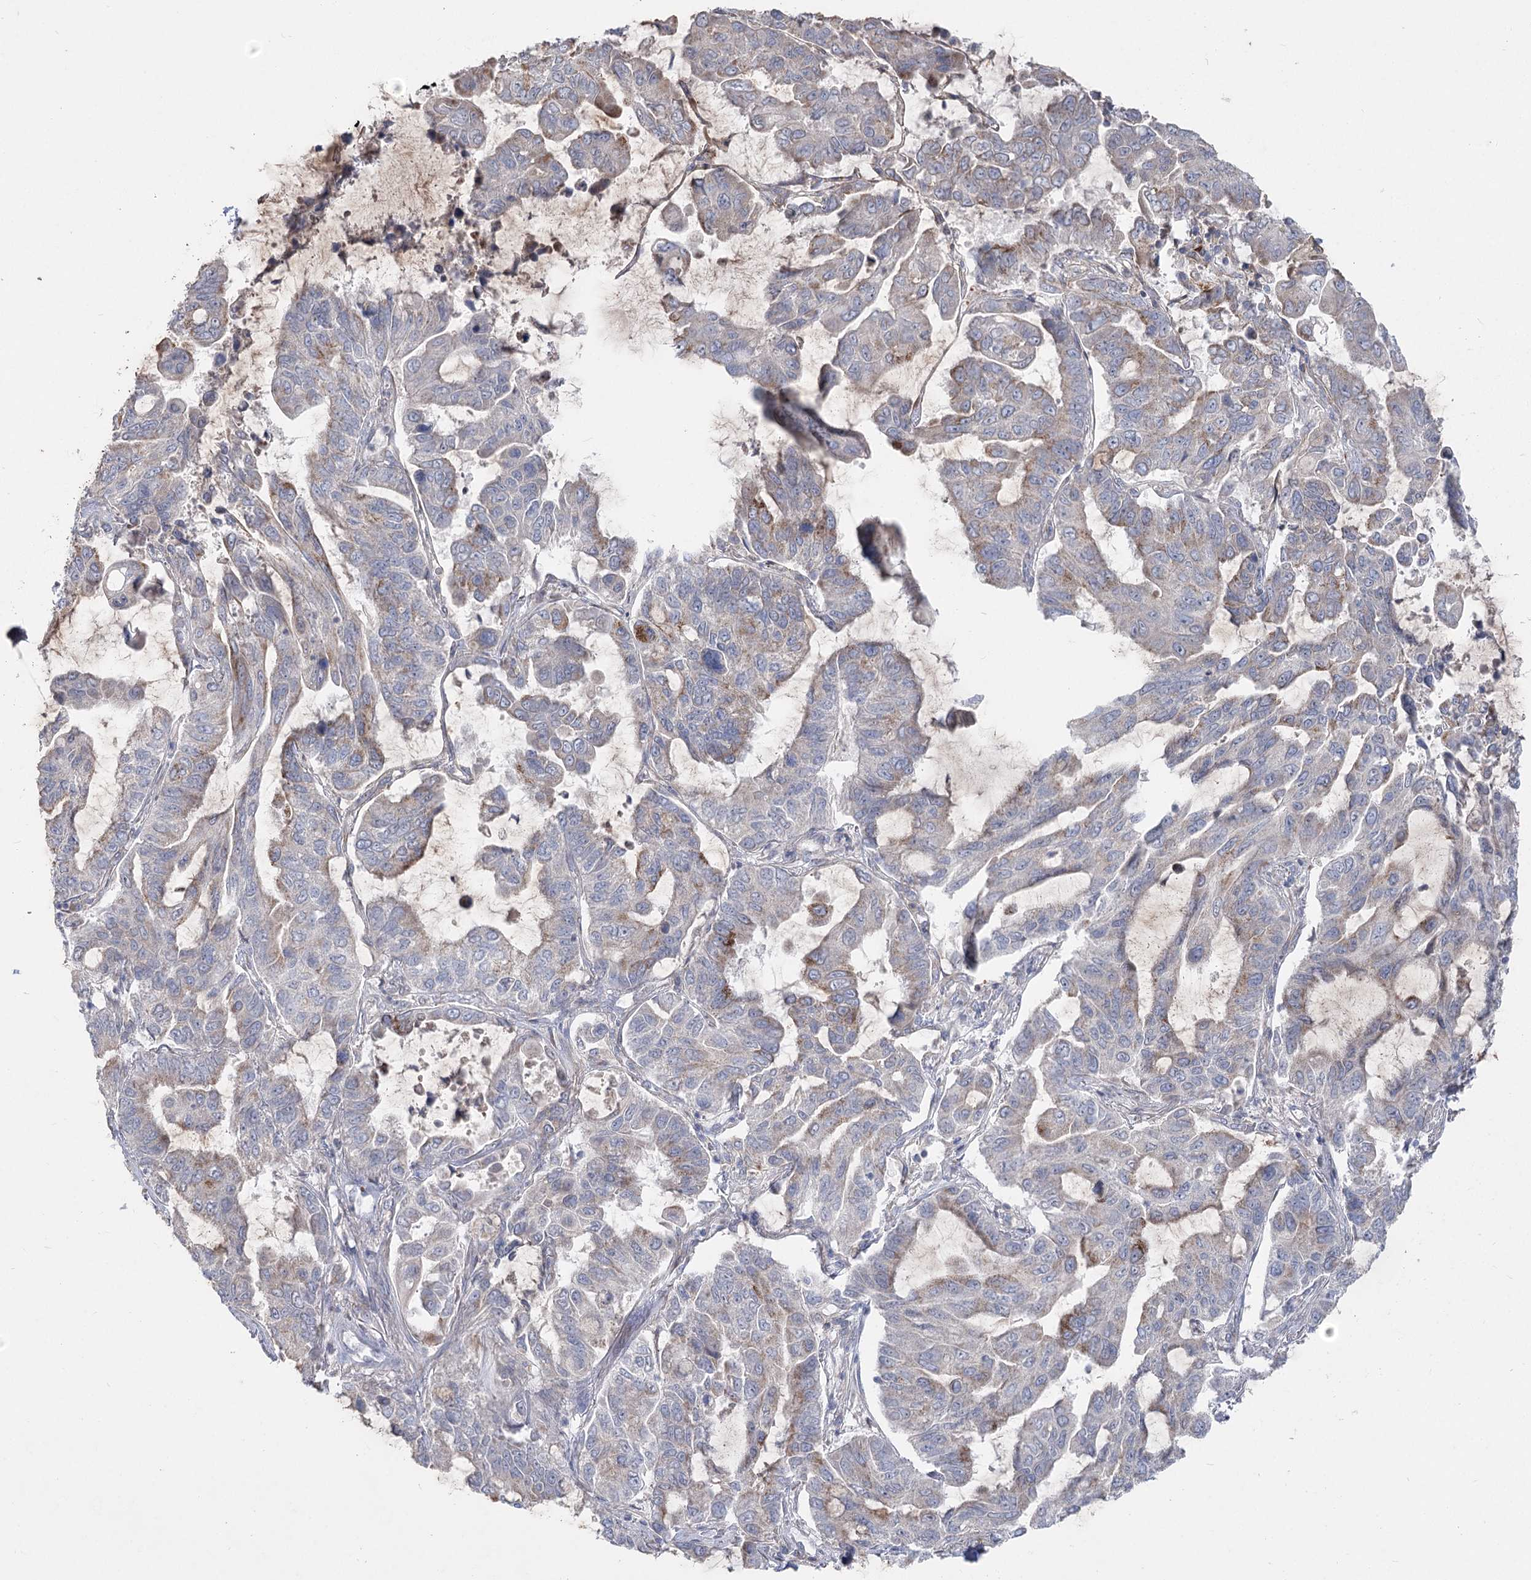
{"staining": {"intensity": "moderate", "quantity": "<25%", "location": "cytoplasmic/membranous"}, "tissue": "lung cancer", "cell_type": "Tumor cells", "image_type": "cancer", "snomed": [{"axis": "morphology", "description": "Adenocarcinoma, NOS"}, {"axis": "topography", "description": "Lung"}], "caption": "Human lung adenocarcinoma stained with a brown dye exhibits moderate cytoplasmic/membranous positive expression in approximately <25% of tumor cells.", "gene": "SH3BP5L", "patient": {"sex": "male", "age": 64}}